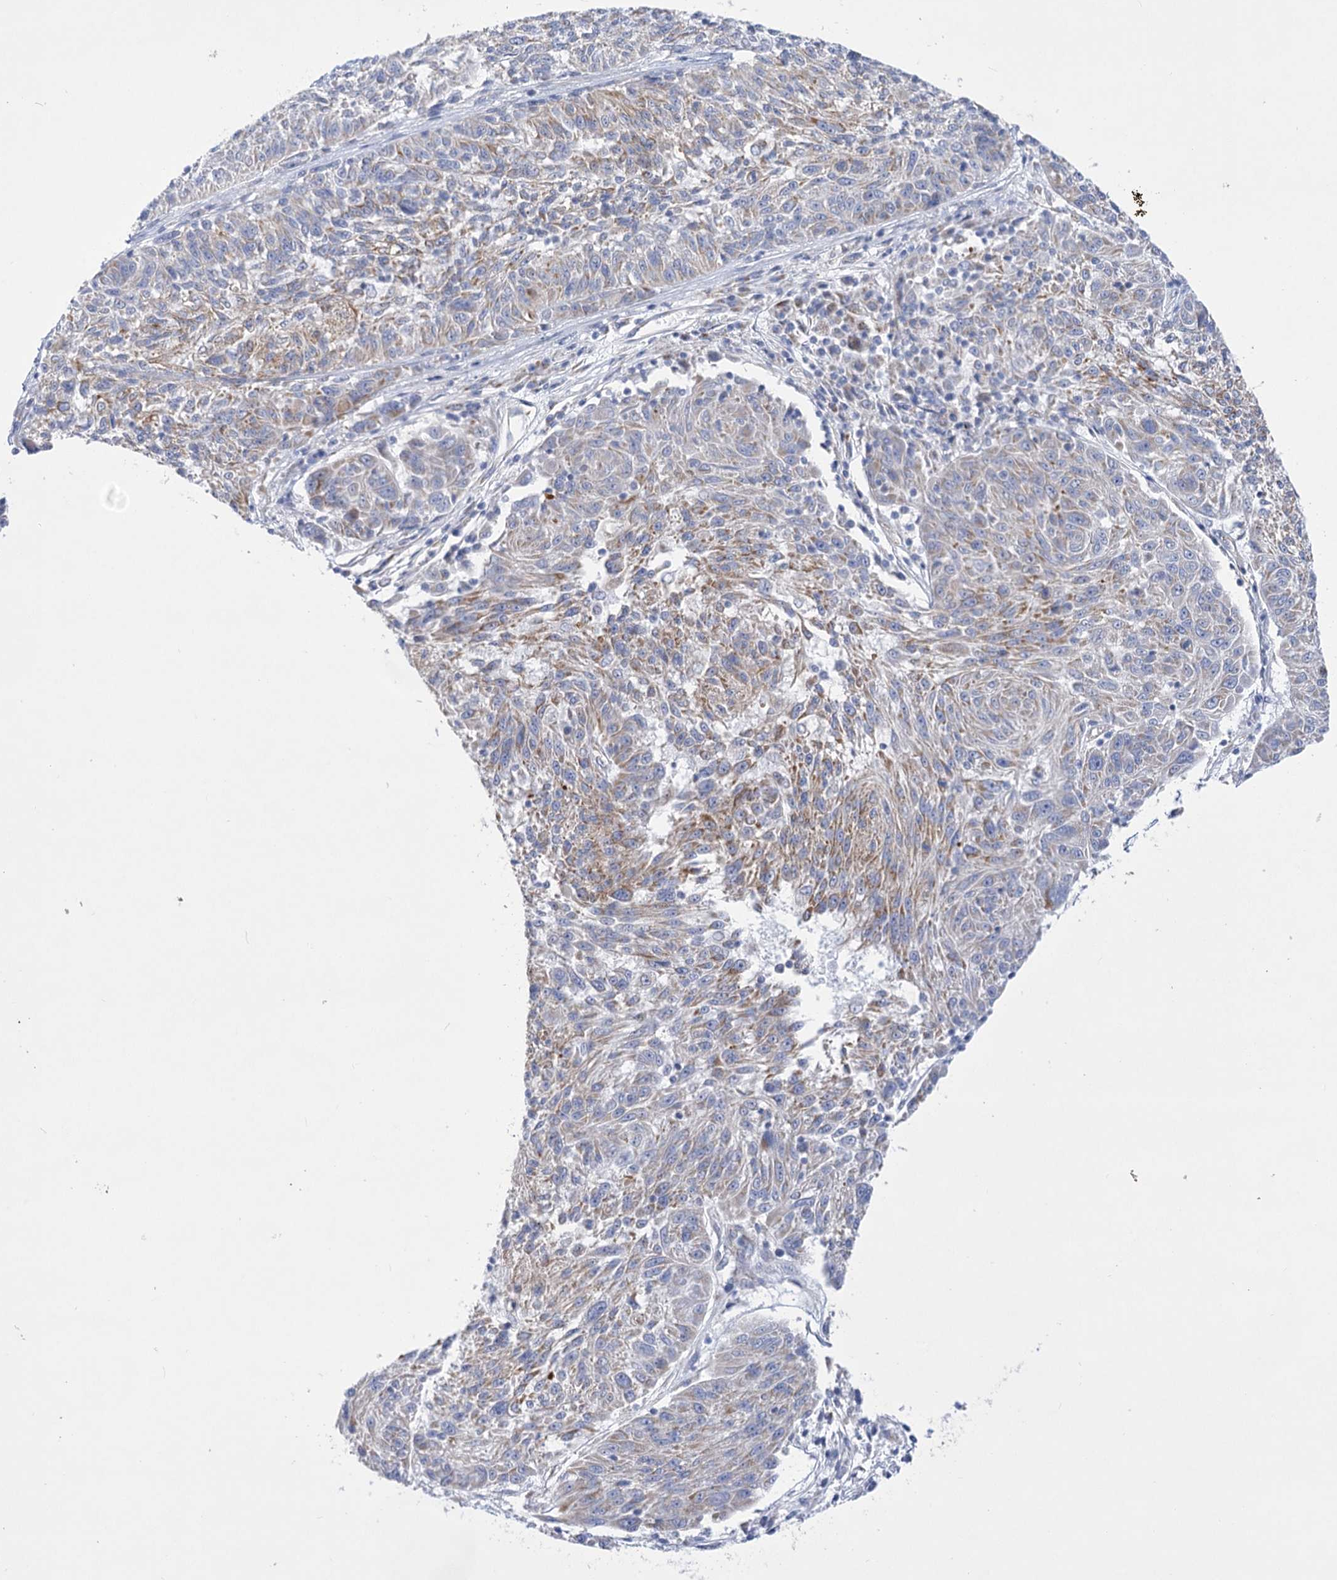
{"staining": {"intensity": "moderate", "quantity": "<25%", "location": "cytoplasmic/membranous"}, "tissue": "melanoma", "cell_type": "Tumor cells", "image_type": "cancer", "snomed": [{"axis": "morphology", "description": "Malignant melanoma, NOS"}, {"axis": "topography", "description": "Skin"}], "caption": "This histopathology image demonstrates IHC staining of malignant melanoma, with low moderate cytoplasmic/membranous positivity in approximately <25% of tumor cells.", "gene": "DHTKD1", "patient": {"sex": "male", "age": 53}}